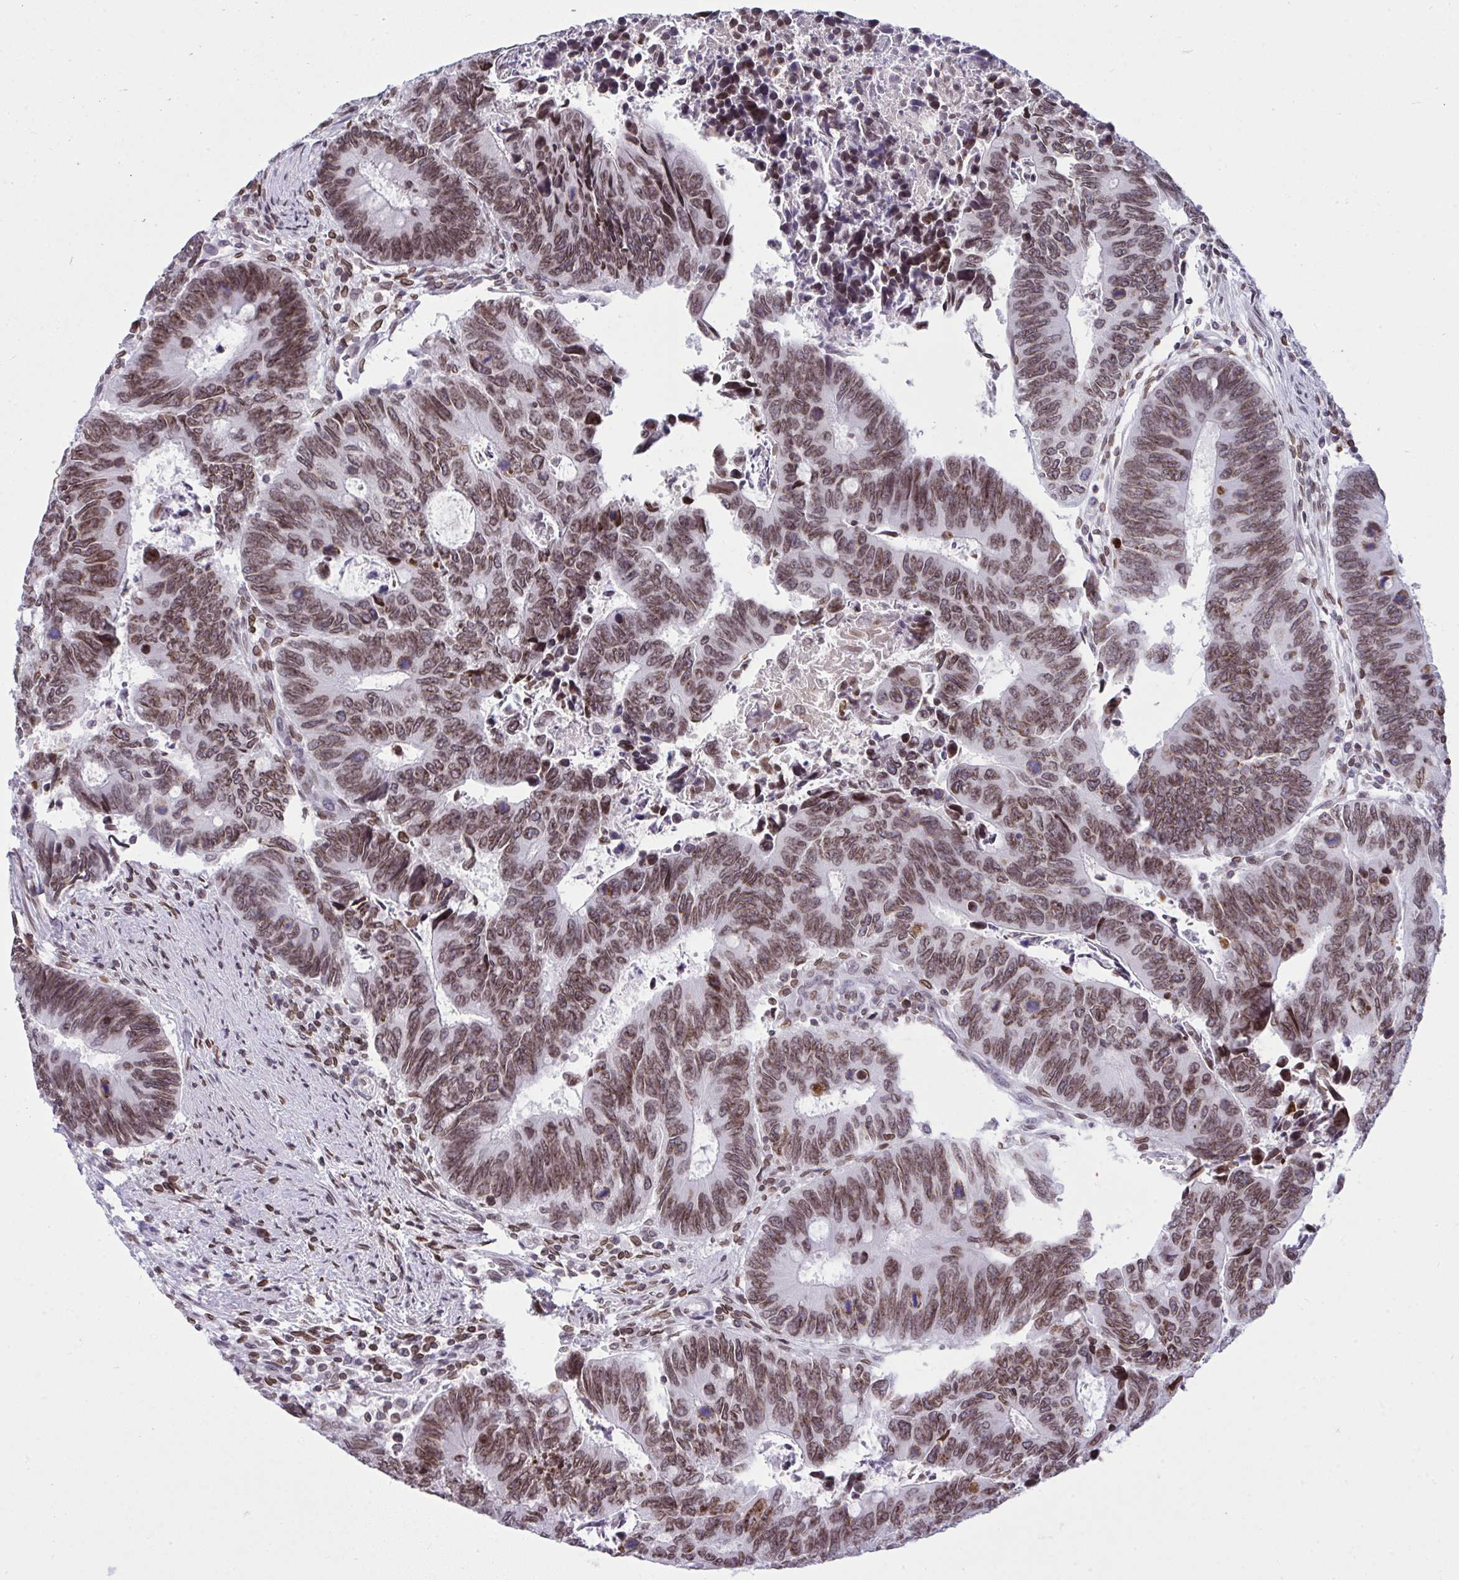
{"staining": {"intensity": "moderate", "quantity": ">75%", "location": "cytoplasmic/membranous,nuclear"}, "tissue": "colorectal cancer", "cell_type": "Tumor cells", "image_type": "cancer", "snomed": [{"axis": "morphology", "description": "Adenocarcinoma, NOS"}, {"axis": "topography", "description": "Colon"}], "caption": "IHC histopathology image of human colorectal cancer (adenocarcinoma) stained for a protein (brown), which shows medium levels of moderate cytoplasmic/membranous and nuclear expression in about >75% of tumor cells.", "gene": "LMNB2", "patient": {"sex": "male", "age": 87}}